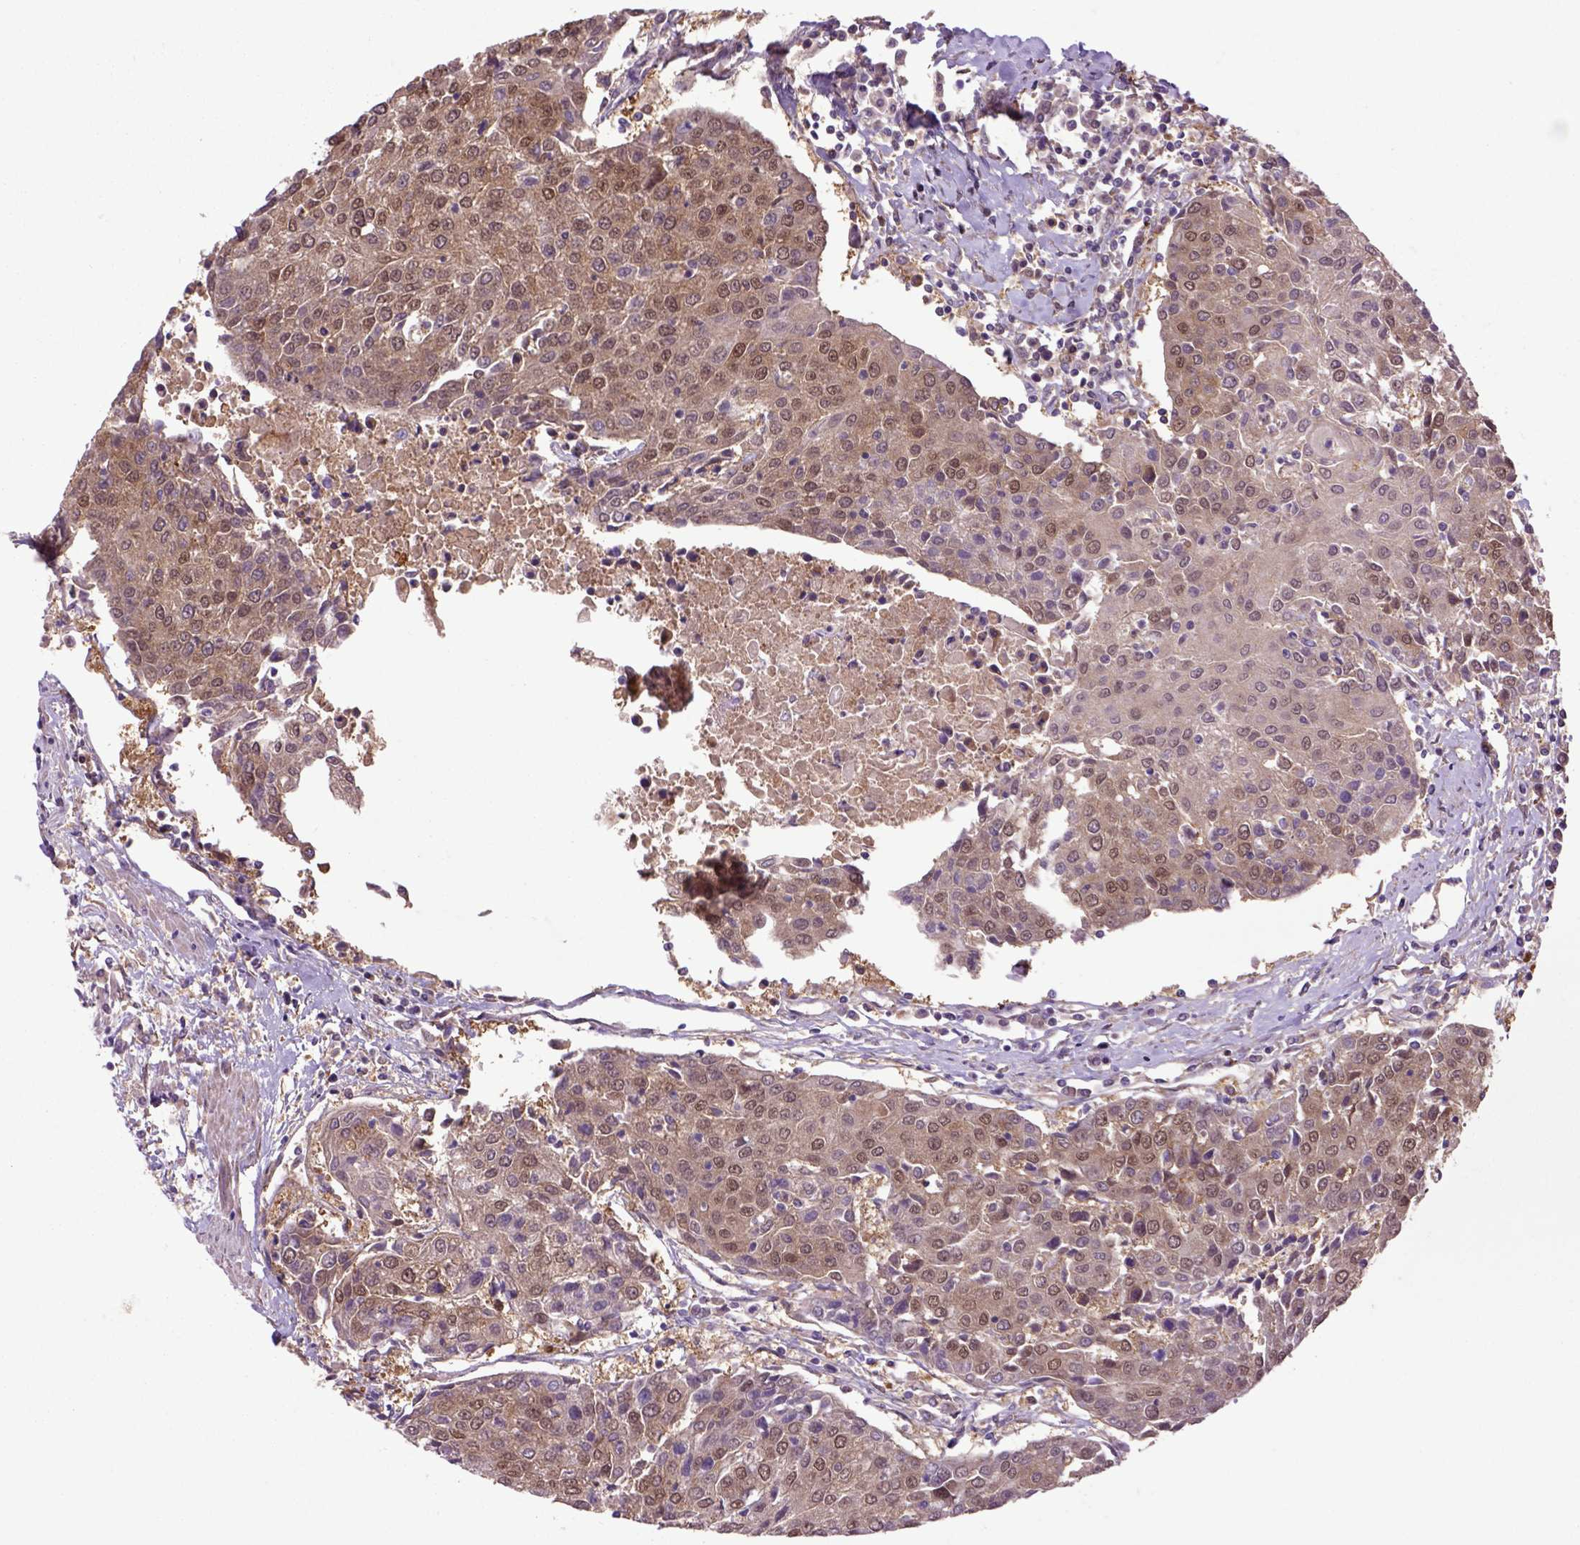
{"staining": {"intensity": "moderate", "quantity": ">75%", "location": "cytoplasmic/membranous,nuclear"}, "tissue": "urothelial cancer", "cell_type": "Tumor cells", "image_type": "cancer", "snomed": [{"axis": "morphology", "description": "Urothelial carcinoma, High grade"}, {"axis": "topography", "description": "Urinary bladder"}], "caption": "A histopathology image of human urothelial cancer stained for a protein exhibits moderate cytoplasmic/membranous and nuclear brown staining in tumor cells.", "gene": "HSPBP1", "patient": {"sex": "female", "age": 85}}